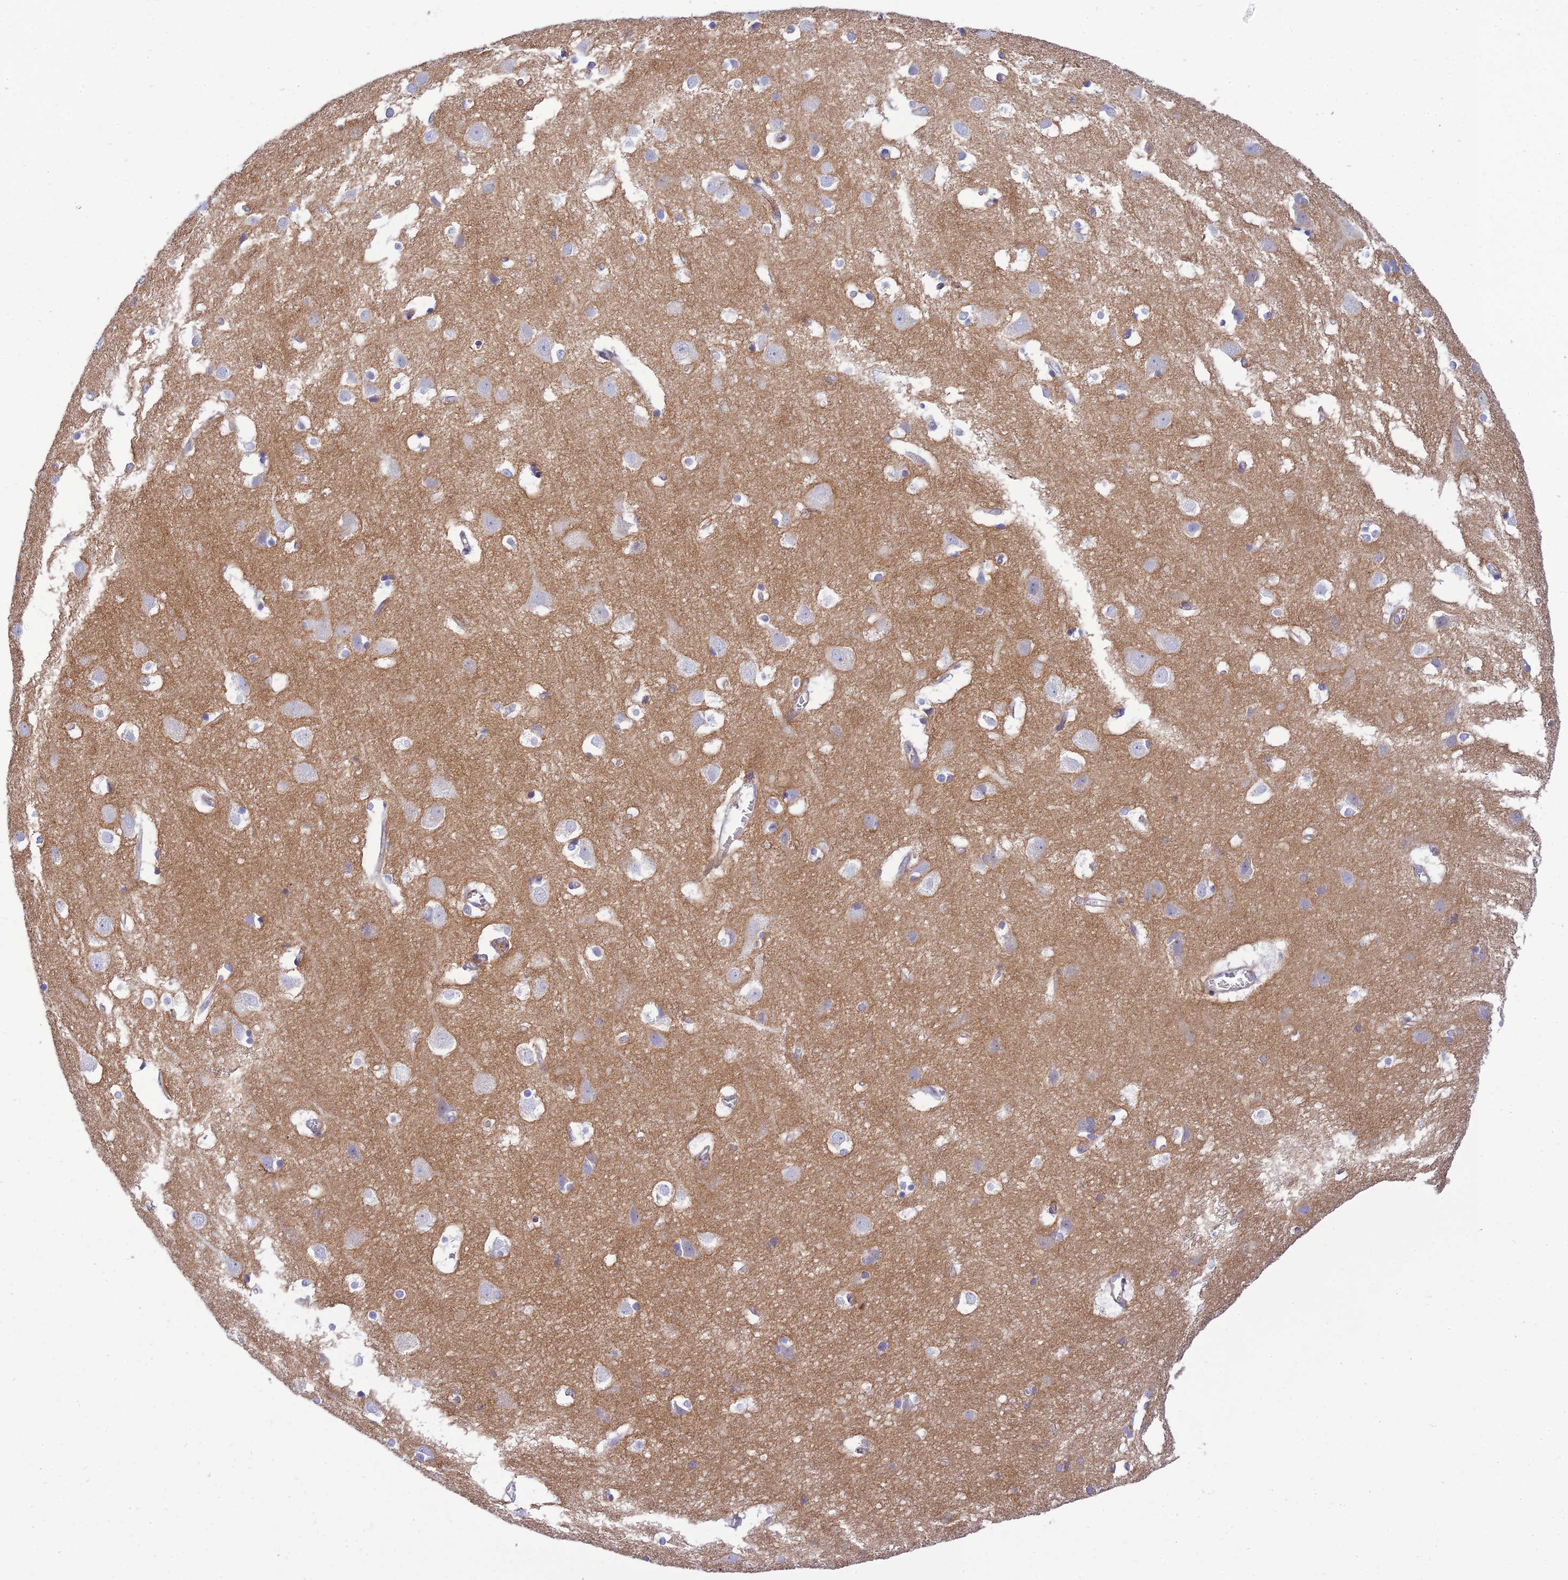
{"staining": {"intensity": "negative", "quantity": "none", "location": "none"}, "tissue": "cerebral cortex", "cell_type": "Endothelial cells", "image_type": "normal", "snomed": [{"axis": "morphology", "description": "Normal tissue, NOS"}, {"axis": "topography", "description": "Cerebral cortex"}], "caption": "Human cerebral cortex stained for a protein using IHC exhibits no positivity in endothelial cells.", "gene": "CCDC157", "patient": {"sex": "male", "age": 54}}